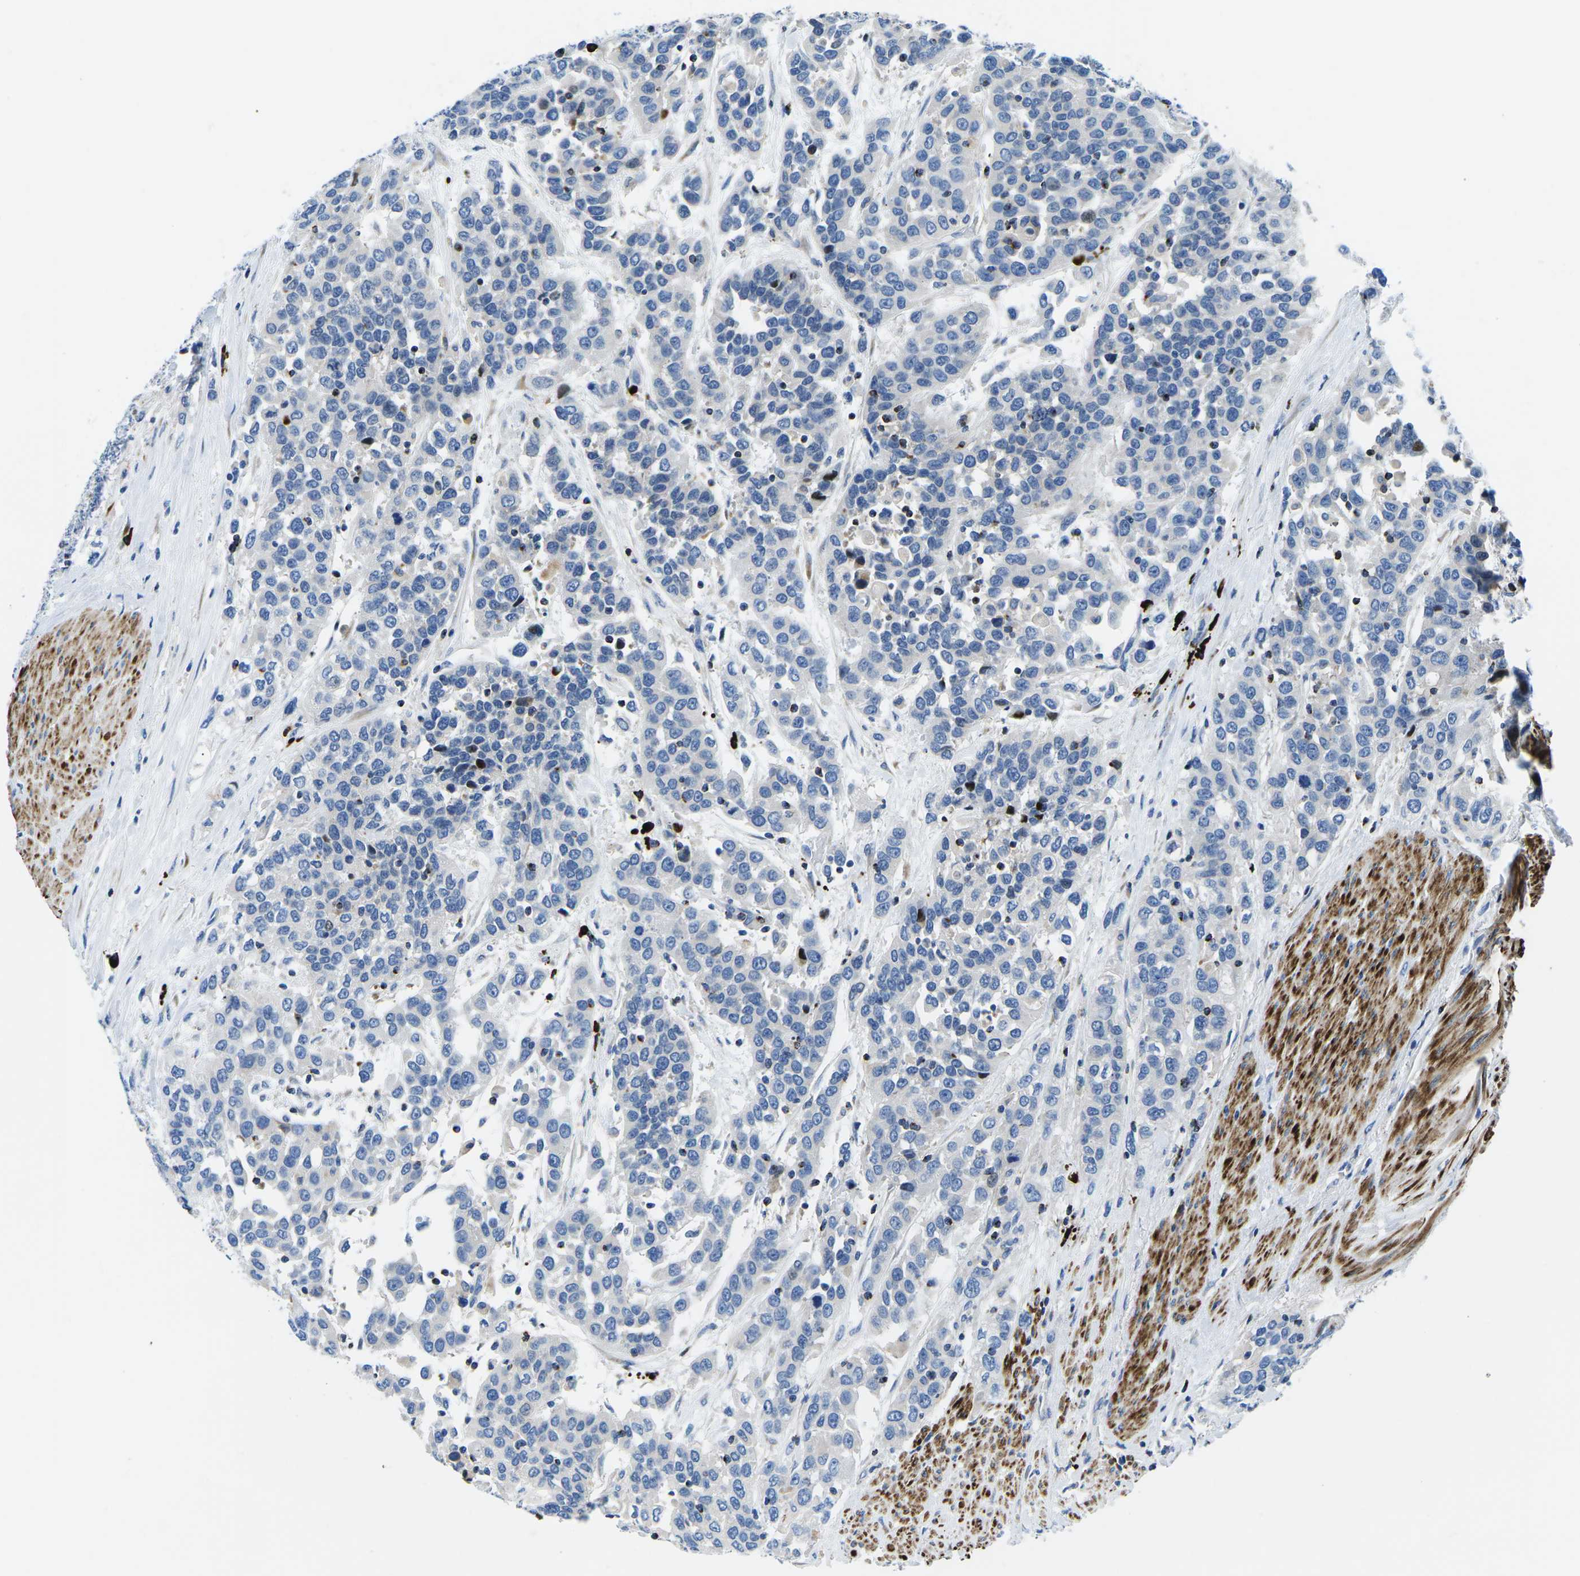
{"staining": {"intensity": "negative", "quantity": "none", "location": "none"}, "tissue": "urothelial cancer", "cell_type": "Tumor cells", "image_type": "cancer", "snomed": [{"axis": "morphology", "description": "Urothelial carcinoma, High grade"}, {"axis": "topography", "description": "Urinary bladder"}], "caption": "Tumor cells are negative for brown protein staining in urothelial cancer. Brightfield microscopy of immunohistochemistry stained with DAB (3,3'-diaminobenzidine) (brown) and hematoxylin (blue), captured at high magnification.", "gene": "MC4R", "patient": {"sex": "female", "age": 80}}